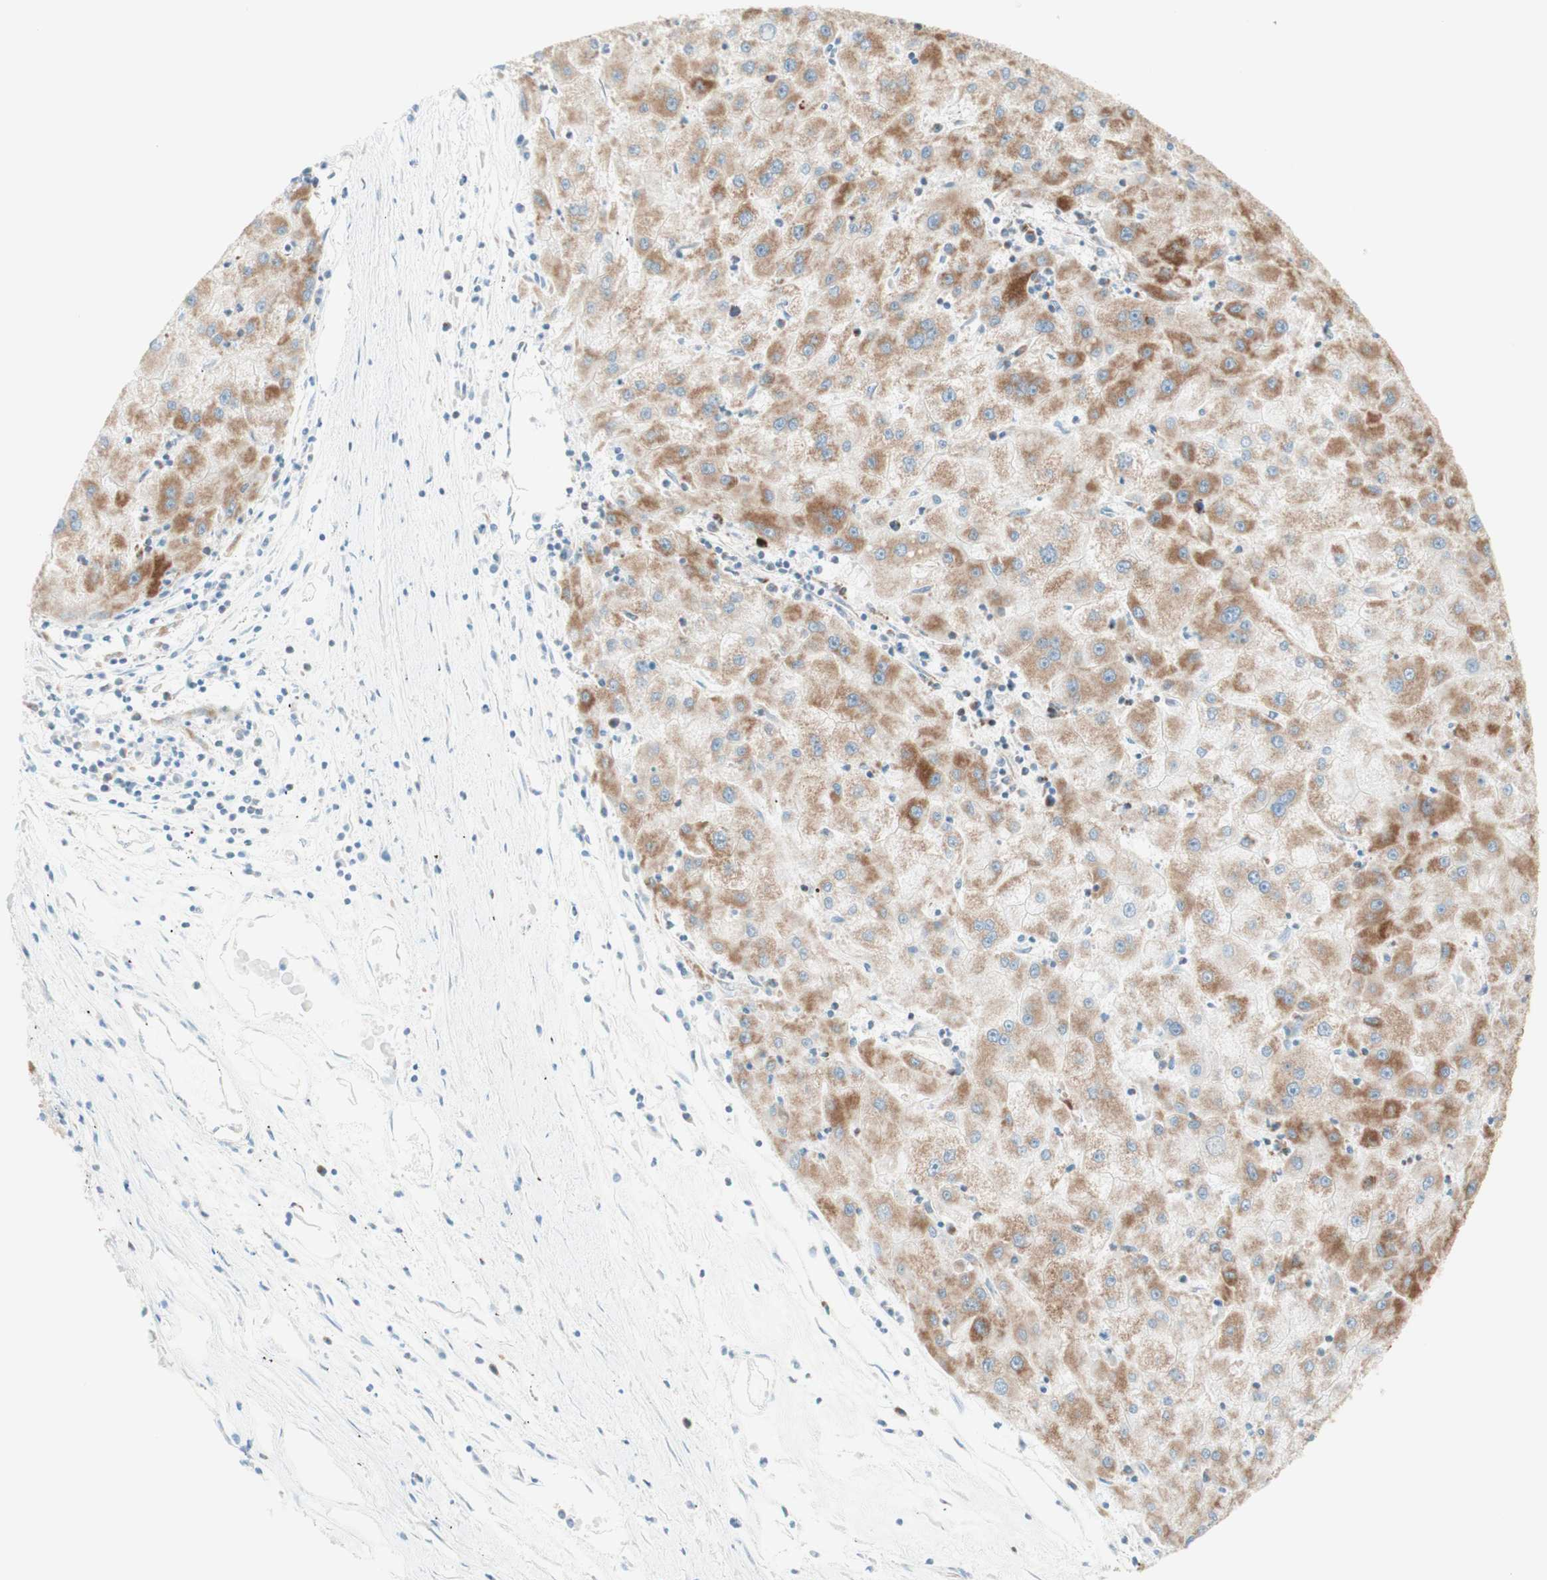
{"staining": {"intensity": "moderate", "quantity": "25%-75%", "location": "cytoplasmic/membranous"}, "tissue": "liver cancer", "cell_type": "Tumor cells", "image_type": "cancer", "snomed": [{"axis": "morphology", "description": "Carcinoma, Hepatocellular, NOS"}, {"axis": "topography", "description": "Liver"}], "caption": "Tumor cells display medium levels of moderate cytoplasmic/membranous positivity in approximately 25%-75% of cells in human hepatocellular carcinoma (liver).", "gene": "TOMM20", "patient": {"sex": "male", "age": 72}}